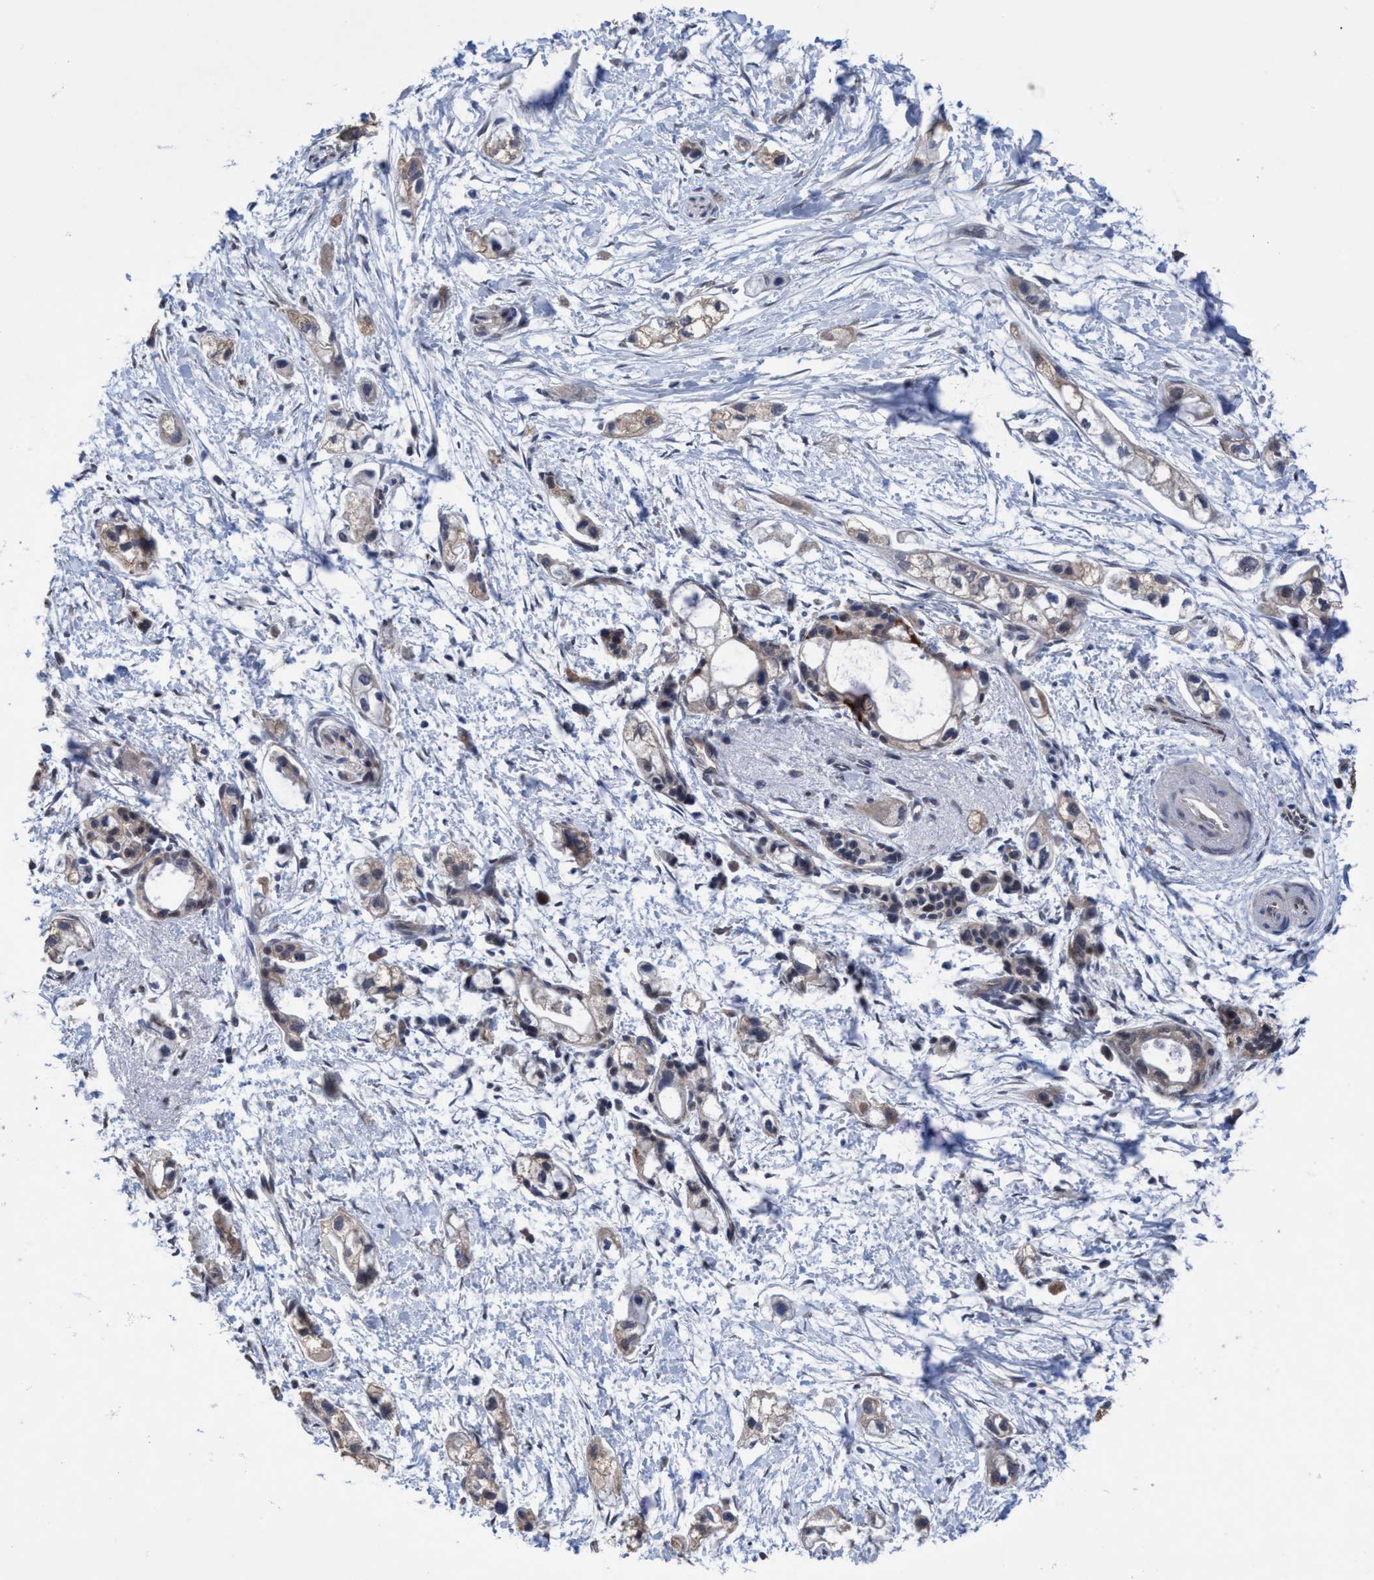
{"staining": {"intensity": "weak", "quantity": "<25%", "location": "cytoplasmic/membranous"}, "tissue": "pancreatic cancer", "cell_type": "Tumor cells", "image_type": "cancer", "snomed": [{"axis": "morphology", "description": "Adenocarcinoma, NOS"}, {"axis": "topography", "description": "Pancreas"}], "caption": "An immunohistochemistry (IHC) micrograph of pancreatic adenocarcinoma is shown. There is no staining in tumor cells of pancreatic adenocarcinoma.", "gene": "GLOD4", "patient": {"sex": "male", "age": 74}}